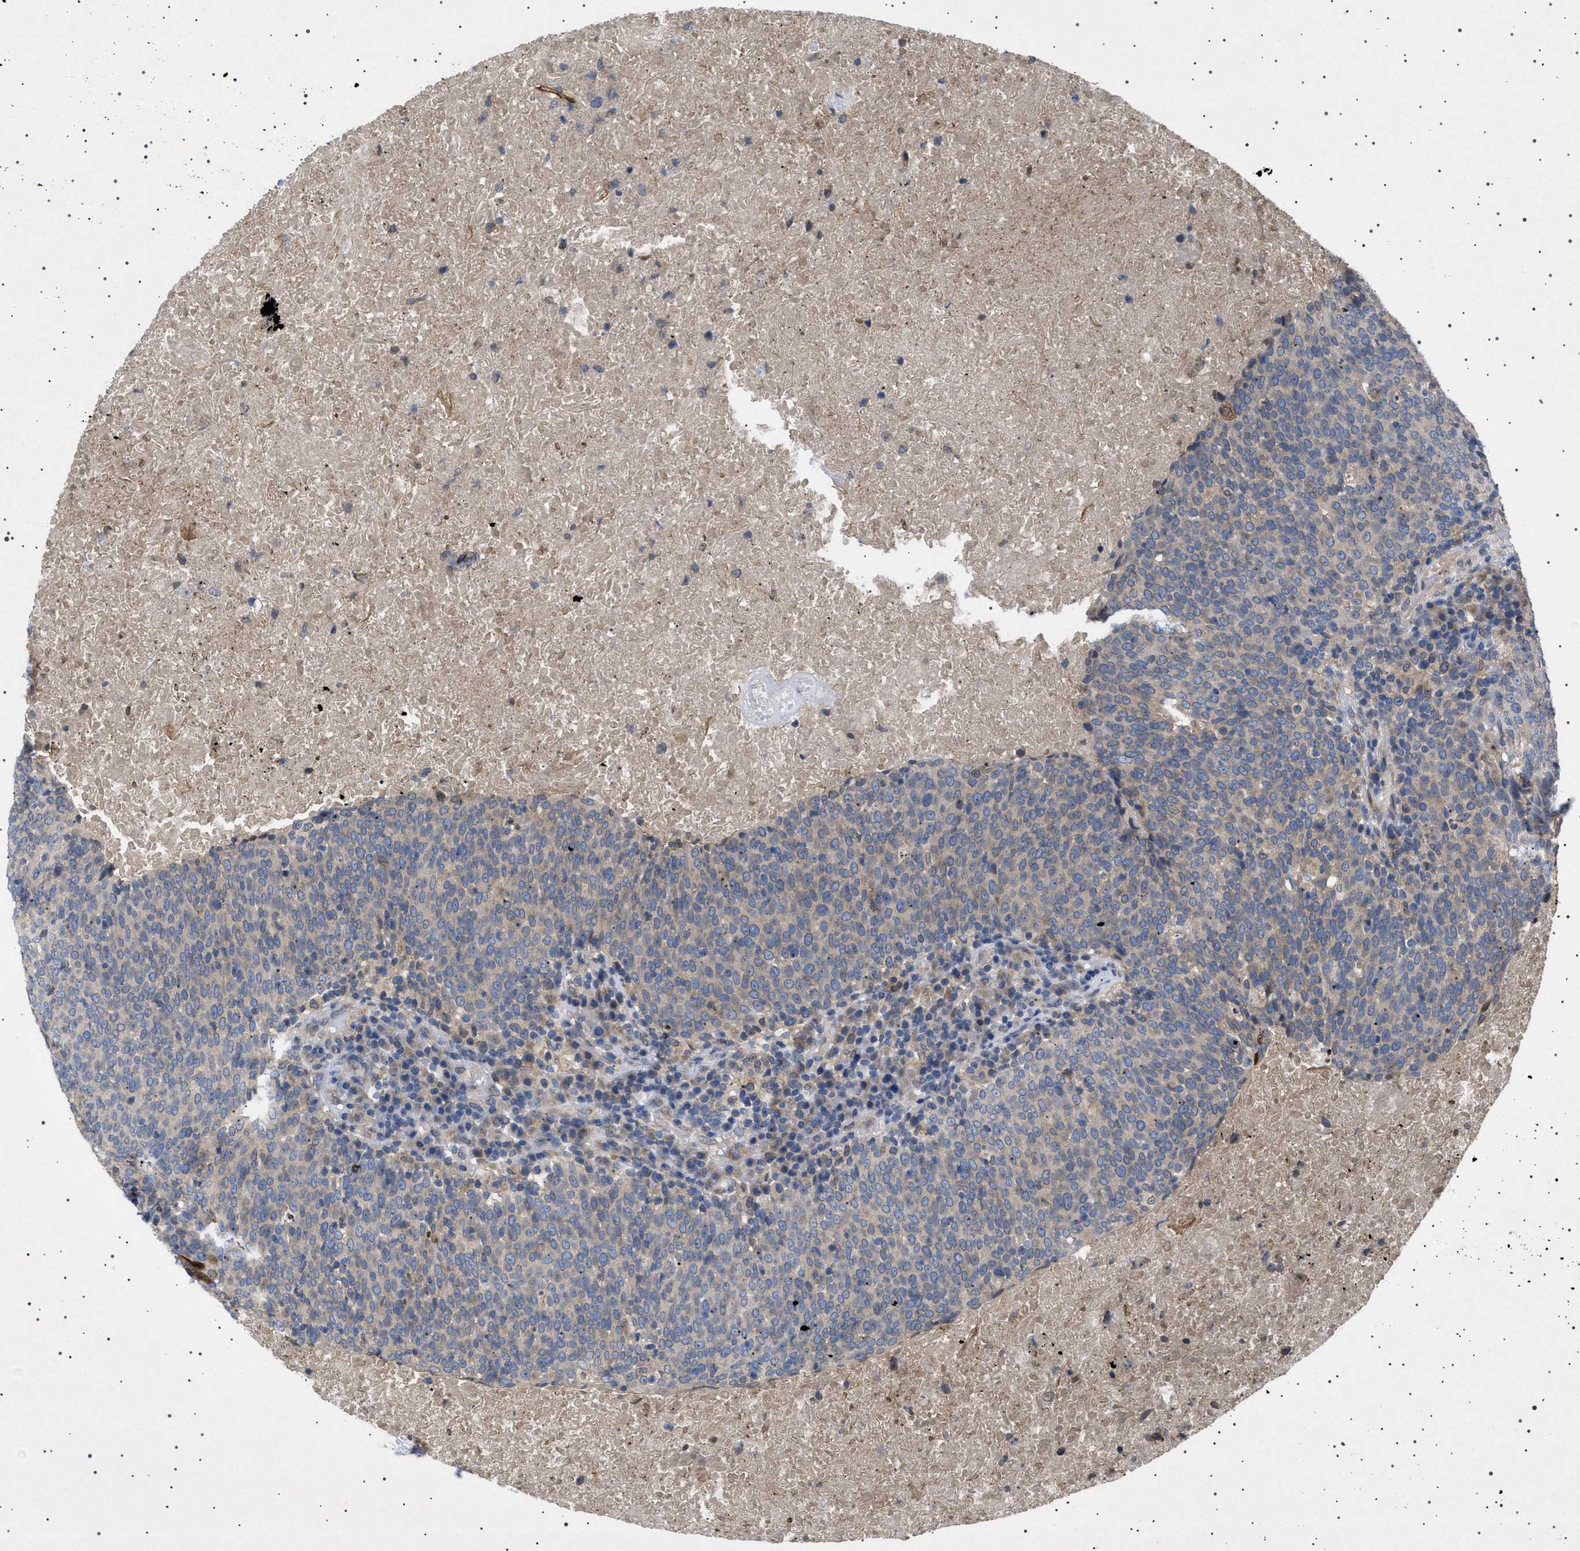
{"staining": {"intensity": "weak", "quantity": ">75%", "location": "cytoplasmic/membranous"}, "tissue": "head and neck cancer", "cell_type": "Tumor cells", "image_type": "cancer", "snomed": [{"axis": "morphology", "description": "Squamous cell carcinoma, NOS"}, {"axis": "morphology", "description": "Squamous cell carcinoma, metastatic, NOS"}, {"axis": "topography", "description": "Lymph node"}, {"axis": "topography", "description": "Head-Neck"}], "caption": "Brown immunohistochemical staining in human head and neck squamous cell carcinoma exhibits weak cytoplasmic/membranous positivity in approximately >75% of tumor cells. (IHC, brightfield microscopy, high magnification).", "gene": "NUP93", "patient": {"sex": "male", "age": 62}}